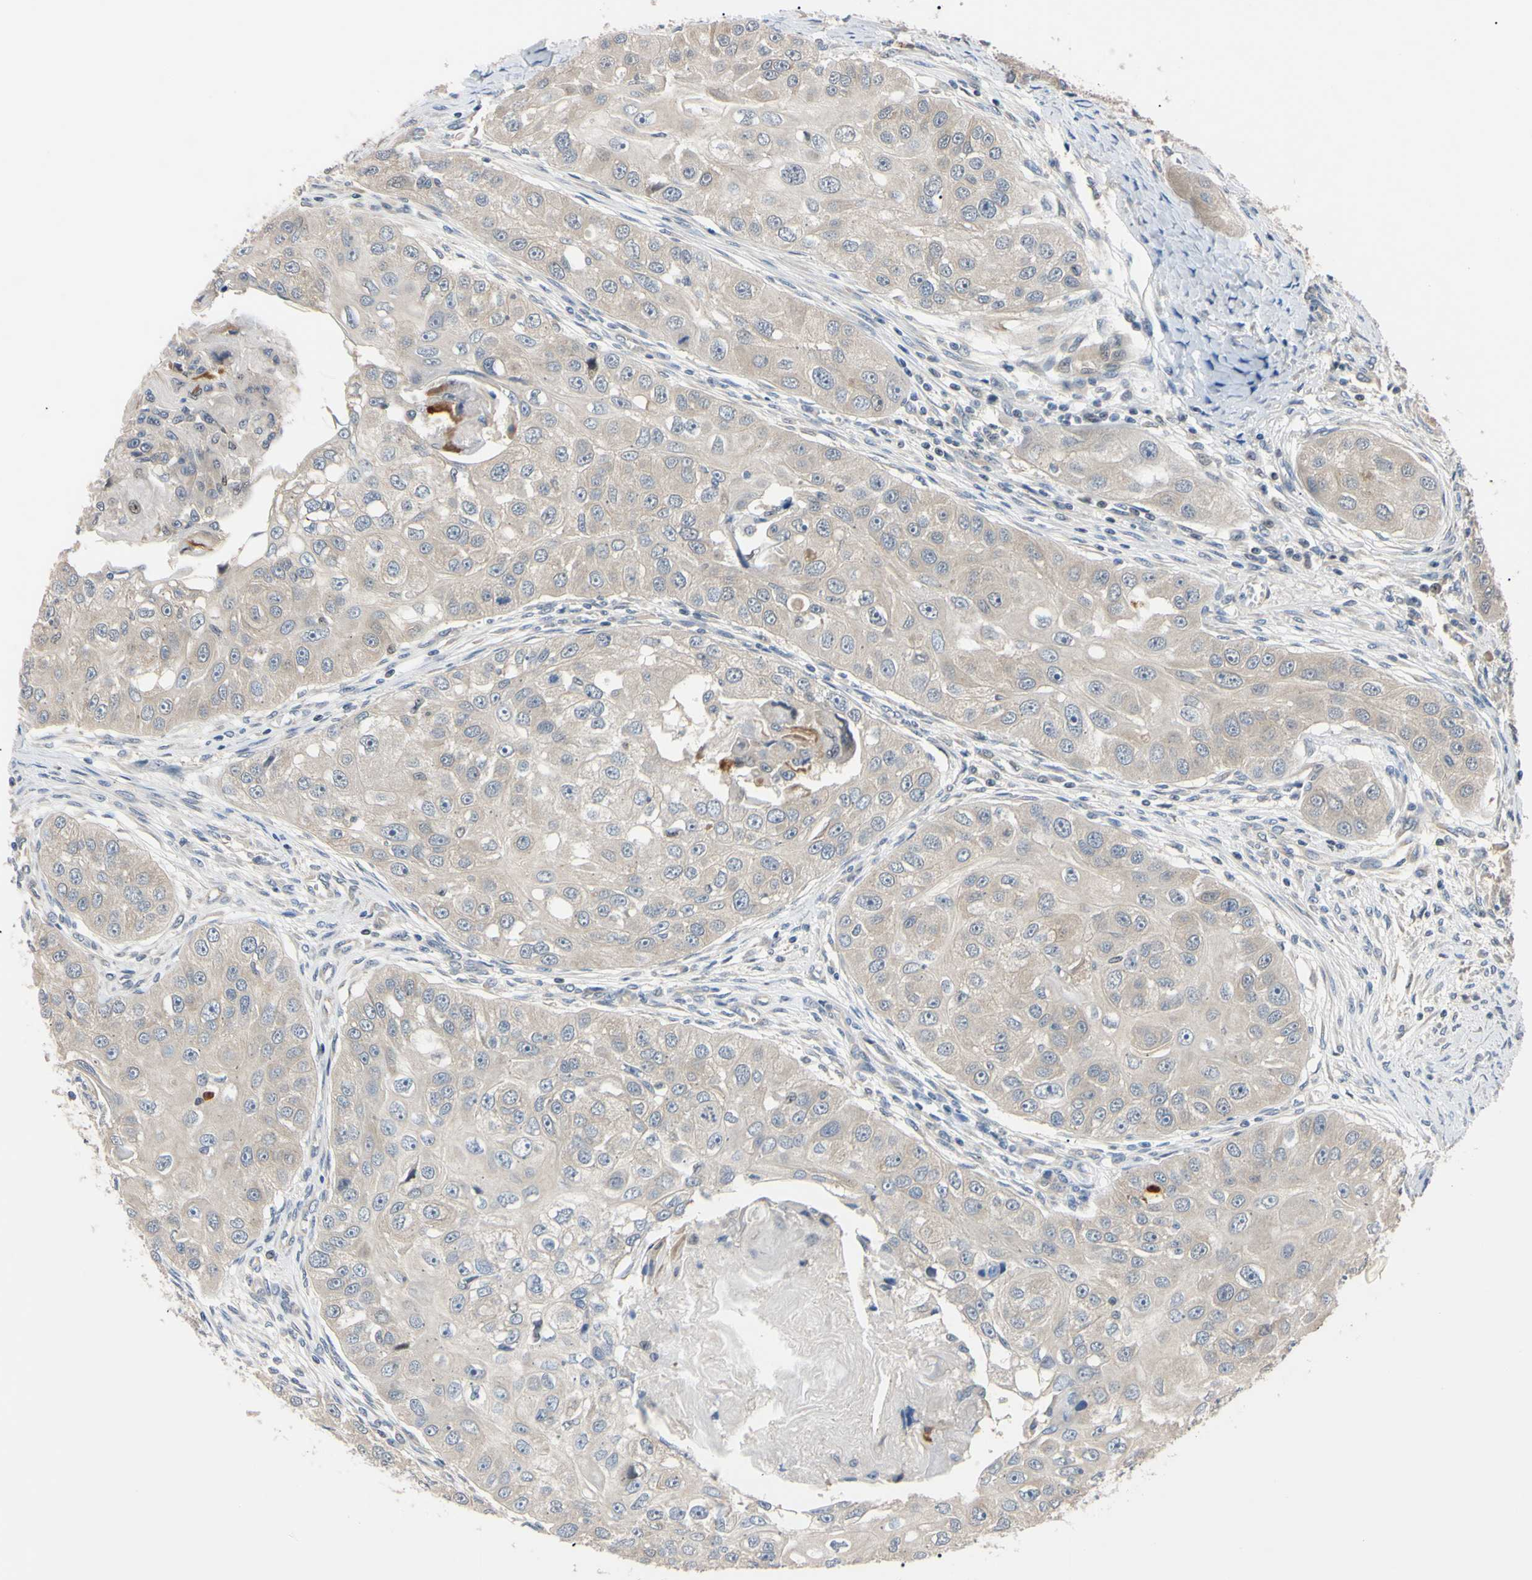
{"staining": {"intensity": "weak", "quantity": ">75%", "location": "cytoplasmic/membranous"}, "tissue": "head and neck cancer", "cell_type": "Tumor cells", "image_type": "cancer", "snomed": [{"axis": "morphology", "description": "Normal tissue, NOS"}, {"axis": "morphology", "description": "Squamous cell carcinoma, NOS"}, {"axis": "topography", "description": "Skeletal muscle"}, {"axis": "topography", "description": "Head-Neck"}], "caption": "Immunohistochemical staining of head and neck cancer (squamous cell carcinoma) demonstrates low levels of weak cytoplasmic/membranous positivity in approximately >75% of tumor cells. The staining was performed using DAB to visualize the protein expression in brown, while the nuclei were stained in blue with hematoxylin (Magnification: 20x).", "gene": "RARS1", "patient": {"sex": "male", "age": 51}}